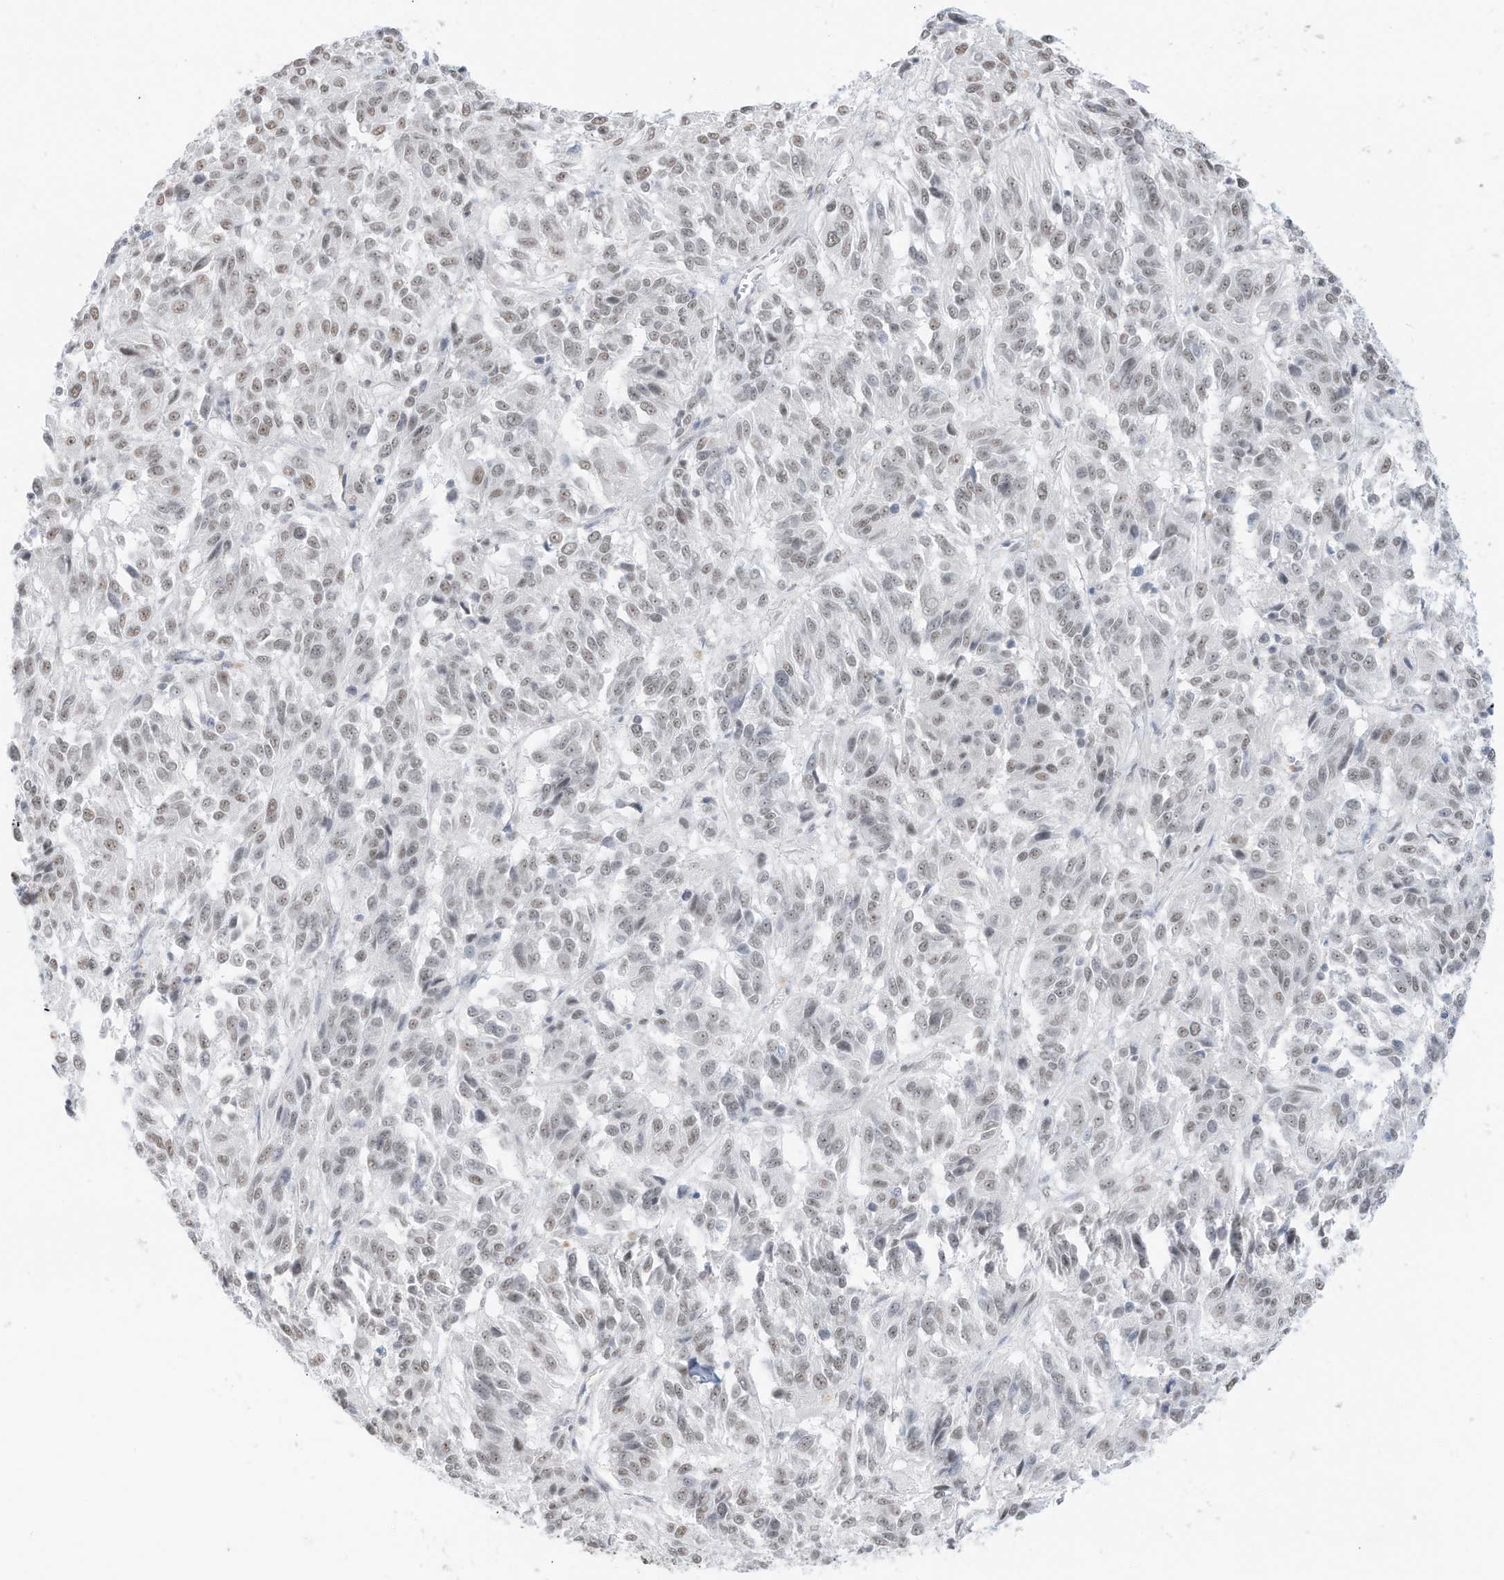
{"staining": {"intensity": "weak", "quantity": "25%-75%", "location": "nuclear"}, "tissue": "melanoma", "cell_type": "Tumor cells", "image_type": "cancer", "snomed": [{"axis": "morphology", "description": "Malignant melanoma, Metastatic site"}, {"axis": "topography", "description": "Lung"}], "caption": "Melanoma was stained to show a protein in brown. There is low levels of weak nuclear expression in approximately 25%-75% of tumor cells.", "gene": "PGC", "patient": {"sex": "male", "age": 64}}